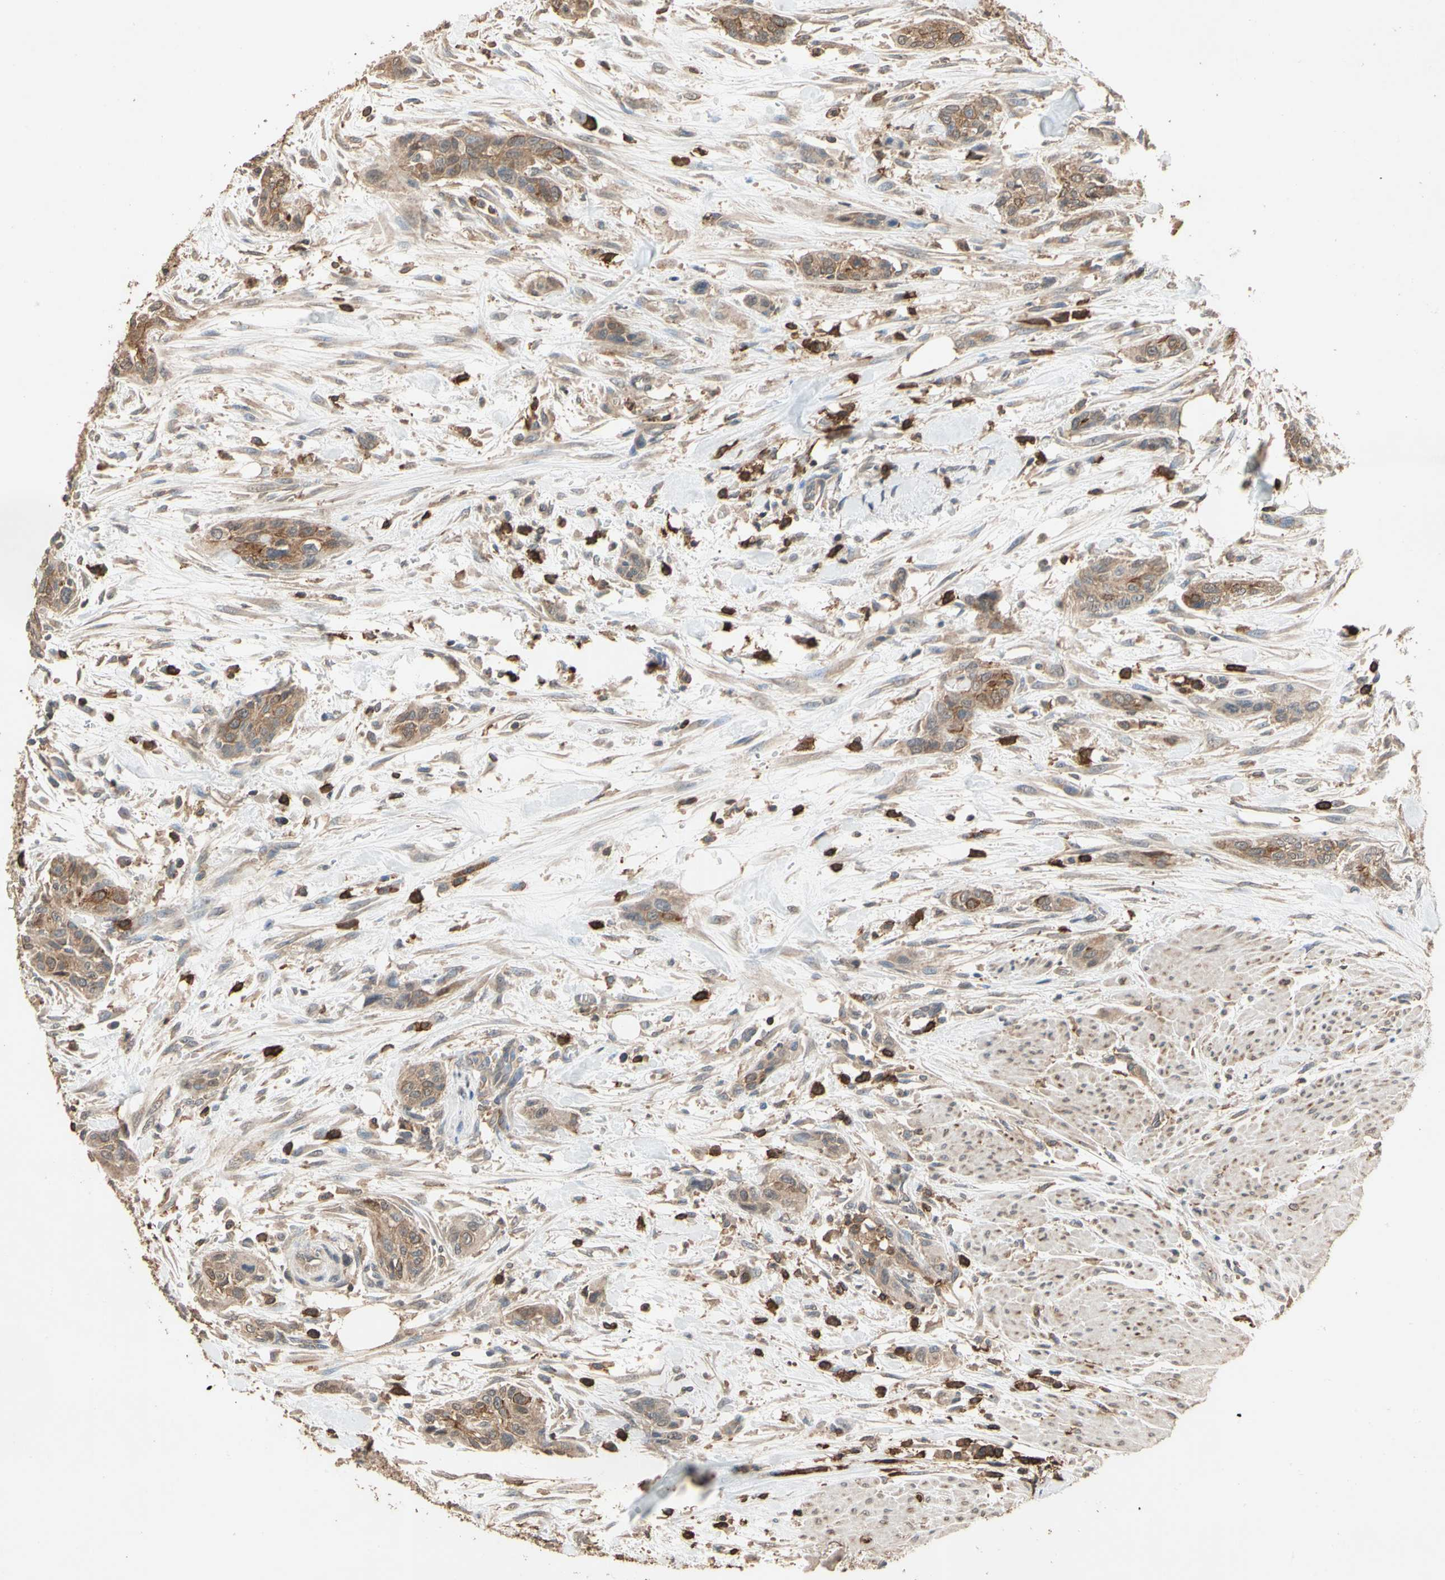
{"staining": {"intensity": "moderate", "quantity": ">75%", "location": "cytoplasmic/membranous"}, "tissue": "urothelial cancer", "cell_type": "Tumor cells", "image_type": "cancer", "snomed": [{"axis": "morphology", "description": "Urothelial carcinoma, High grade"}, {"axis": "topography", "description": "Urinary bladder"}], "caption": "Immunohistochemistry (IHC) micrograph of human urothelial carcinoma (high-grade) stained for a protein (brown), which displays medium levels of moderate cytoplasmic/membranous staining in about >75% of tumor cells.", "gene": "MAP3K10", "patient": {"sex": "male", "age": 35}}